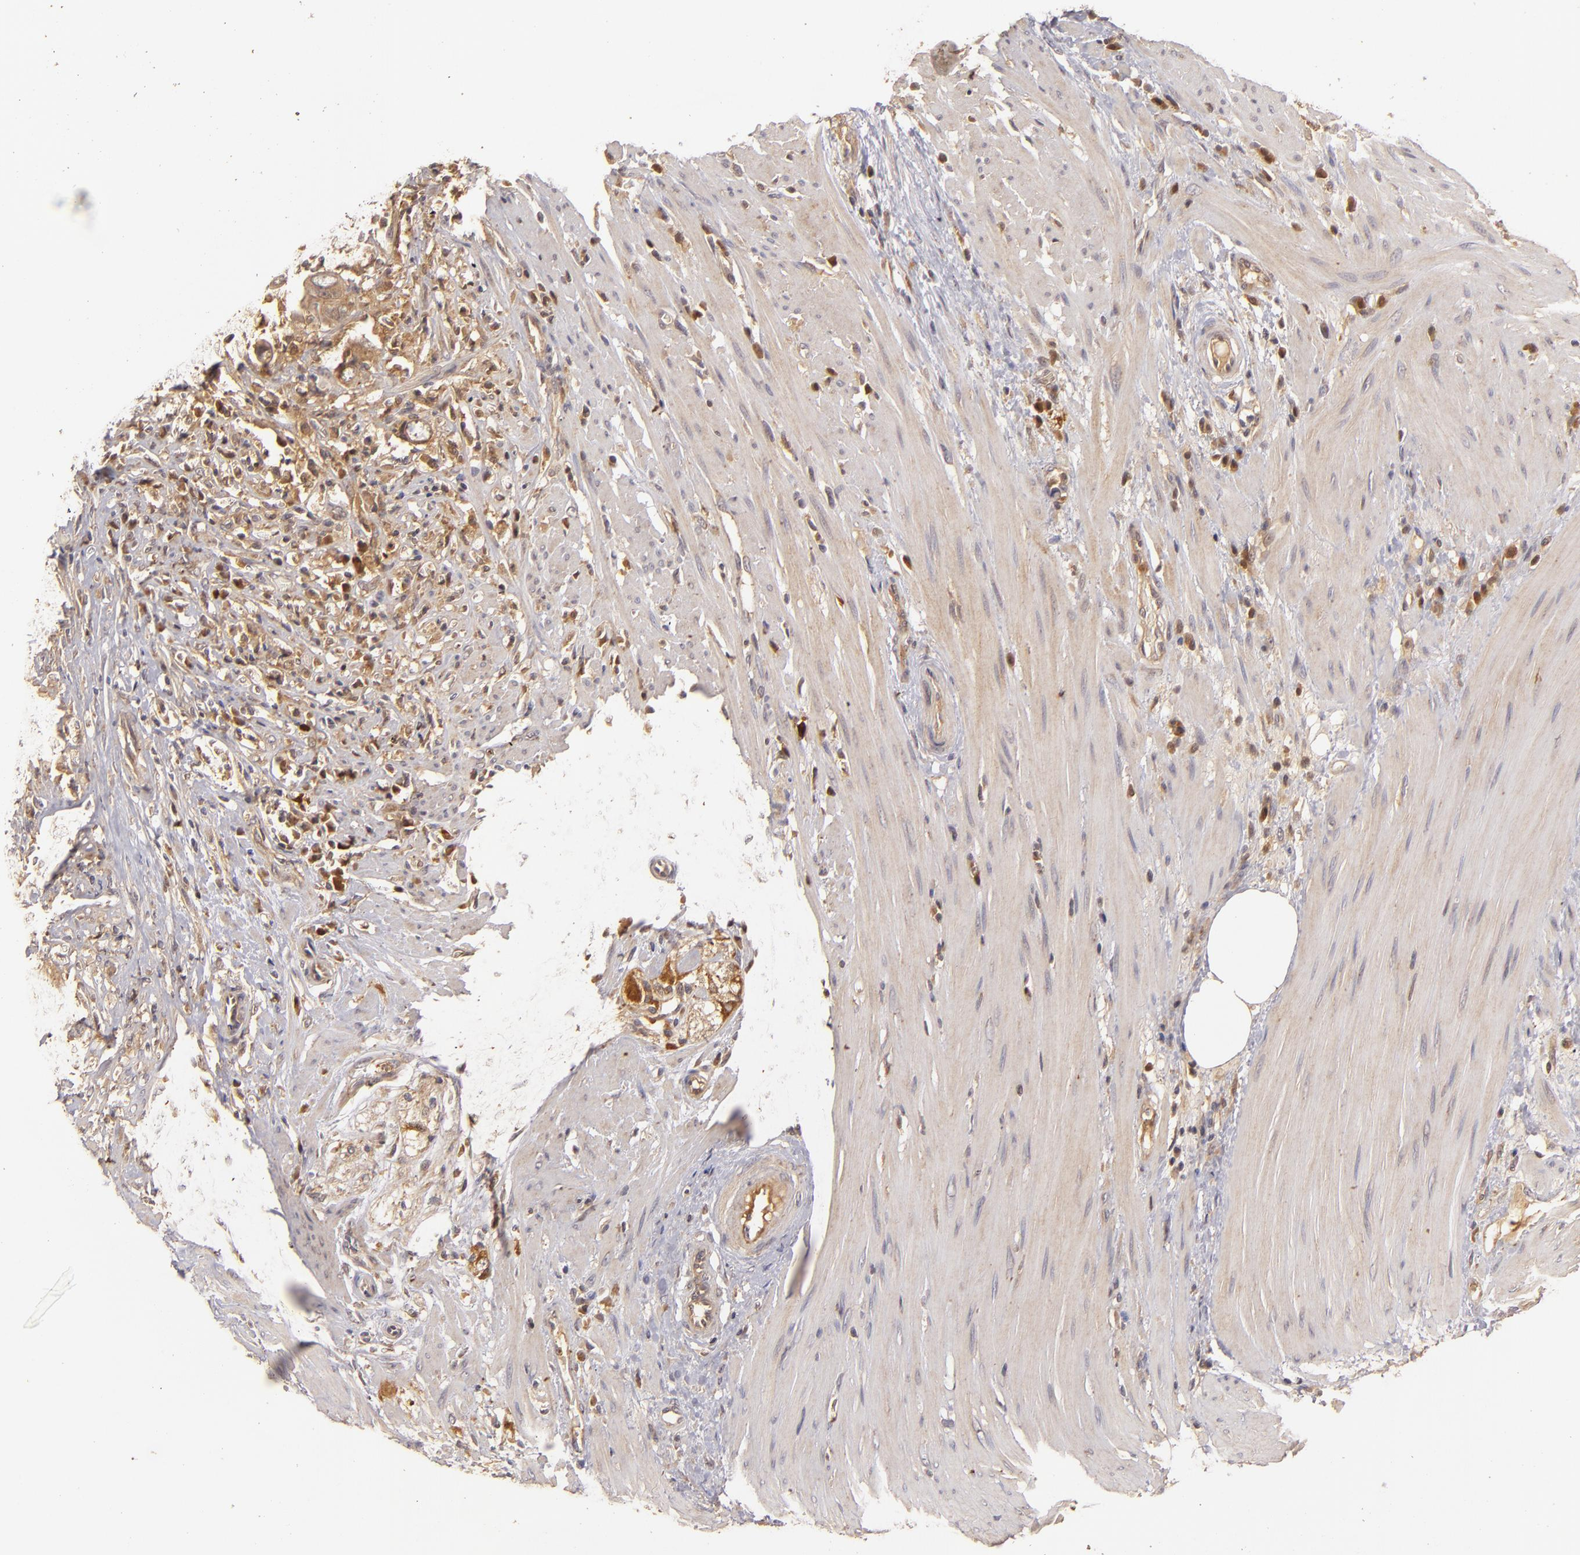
{"staining": {"intensity": "strong", "quantity": ">75%", "location": "cytoplasmic/membranous,nuclear"}, "tissue": "colorectal cancer", "cell_type": "Tumor cells", "image_type": "cancer", "snomed": [{"axis": "morphology", "description": "Adenocarcinoma, NOS"}, {"axis": "topography", "description": "Rectum"}], "caption": "Immunohistochemistry (IHC) histopathology image of human adenocarcinoma (colorectal) stained for a protein (brown), which demonstrates high levels of strong cytoplasmic/membranous and nuclear staining in approximately >75% of tumor cells.", "gene": "PRKCD", "patient": {"sex": "male", "age": 53}}